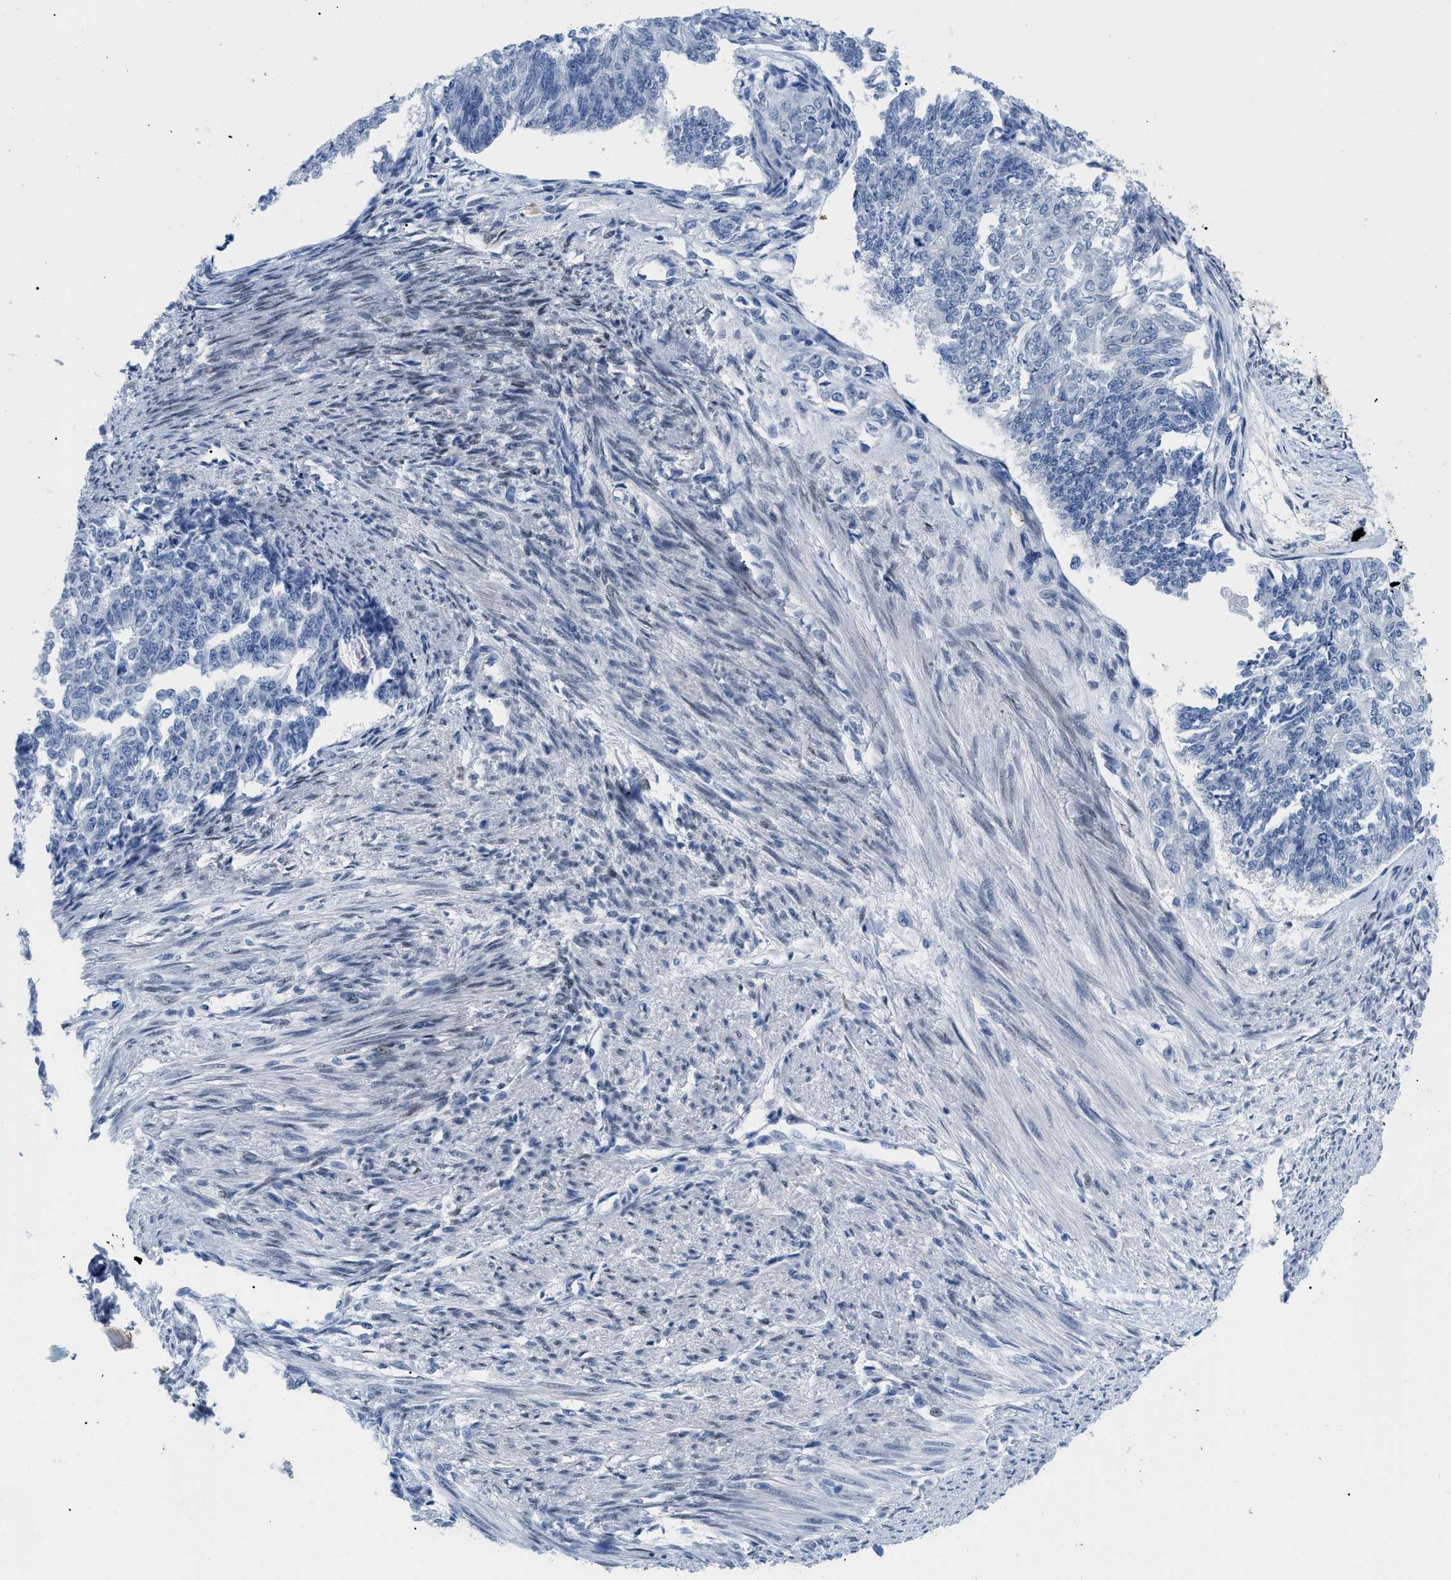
{"staining": {"intensity": "negative", "quantity": "none", "location": "none"}, "tissue": "endometrial cancer", "cell_type": "Tumor cells", "image_type": "cancer", "snomed": [{"axis": "morphology", "description": "Adenocarcinoma, NOS"}, {"axis": "topography", "description": "Endometrium"}], "caption": "IHC of endometrial cancer (adenocarcinoma) shows no staining in tumor cells. The staining was performed using DAB (3,3'-diaminobenzidine) to visualize the protein expression in brown, while the nuclei were stained in blue with hematoxylin (Magnification: 20x).", "gene": "NFIX", "patient": {"sex": "female", "age": 32}}